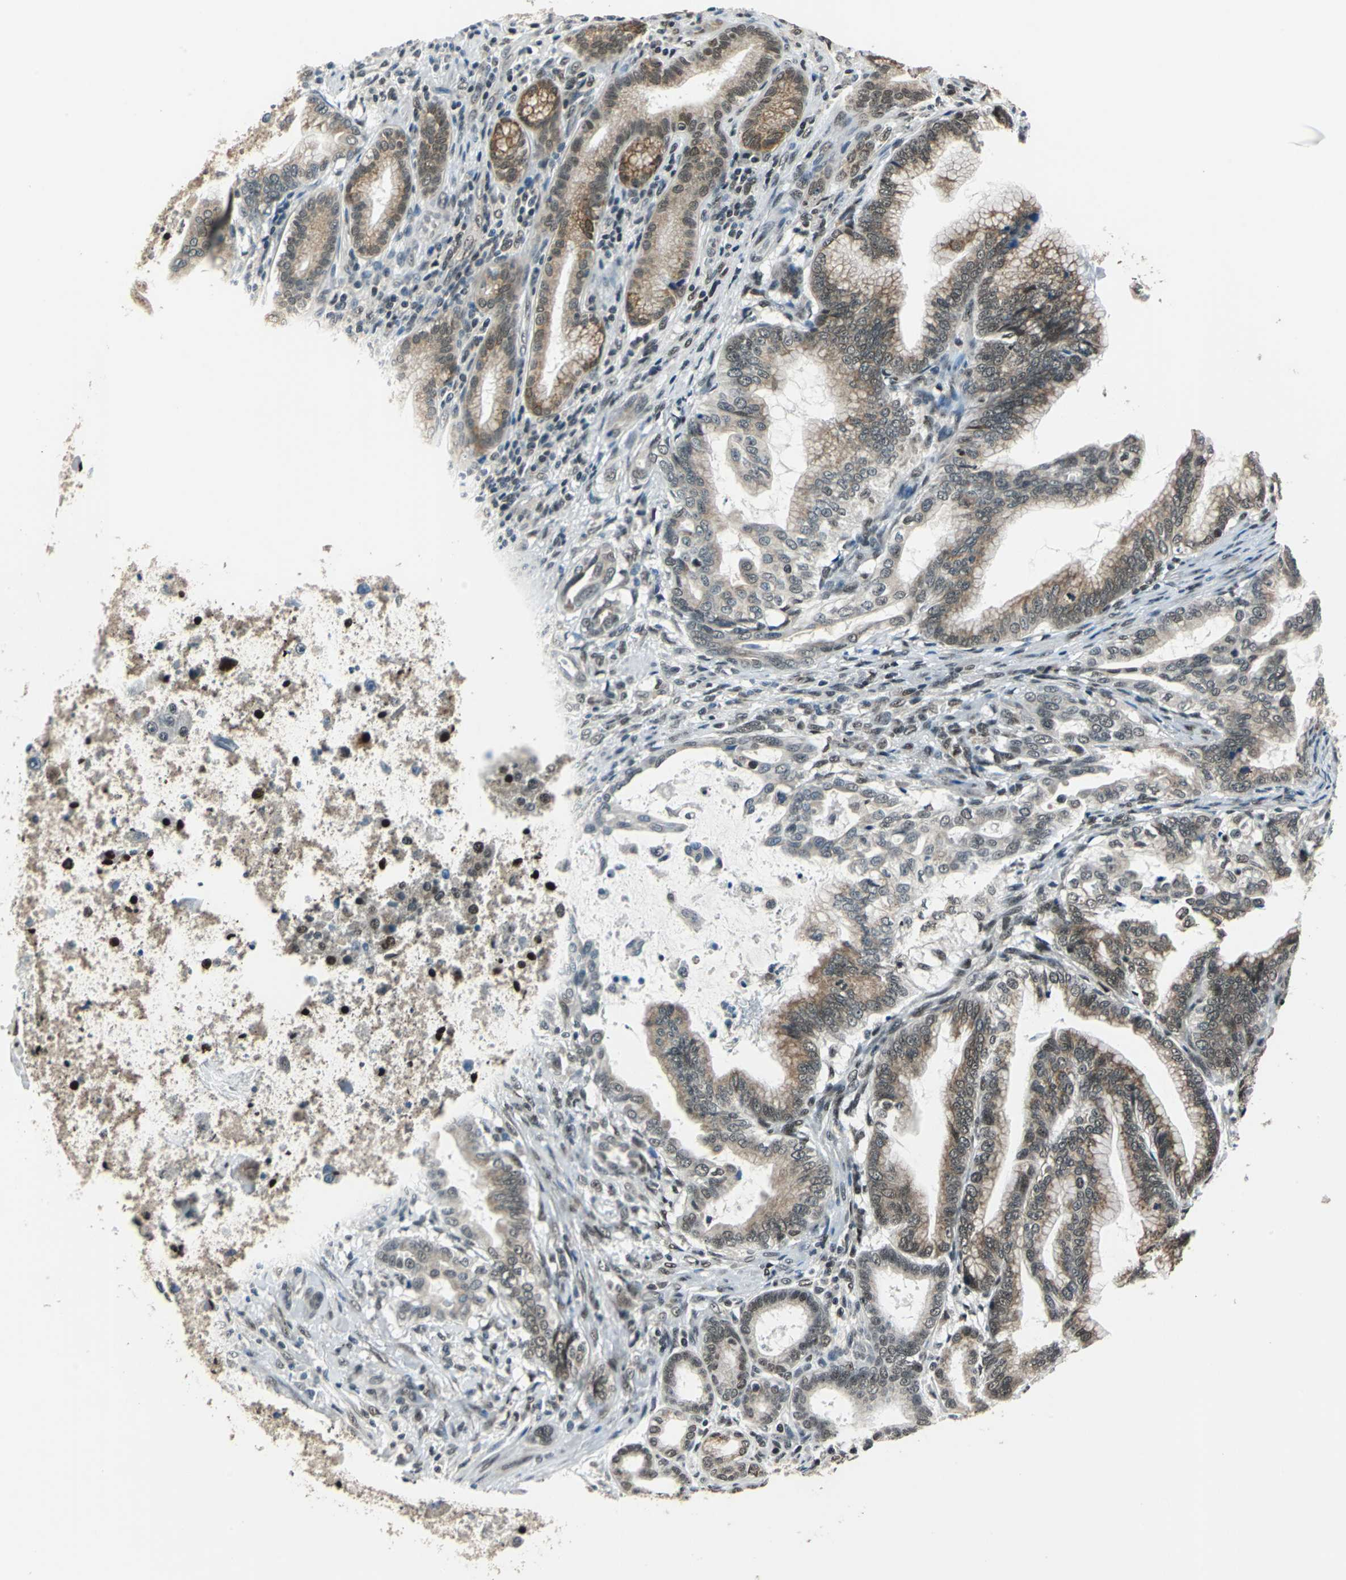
{"staining": {"intensity": "weak", "quantity": "25%-75%", "location": "cytoplasmic/membranous"}, "tissue": "pancreatic cancer", "cell_type": "Tumor cells", "image_type": "cancer", "snomed": [{"axis": "morphology", "description": "Adenocarcinoma, NOS"}, {"axis": "topography", "description": "Pancreas"}], "caption": "Pancreatic cancer (adenocarcinoma) tissue exhibits weak cytoplasmic/membranous staining in approximately 25%-75% of tumor cells, visualized by immunohistochemistry.", "gene": "BCLAF1", "patient": {"sex": "female", "age": 64}}